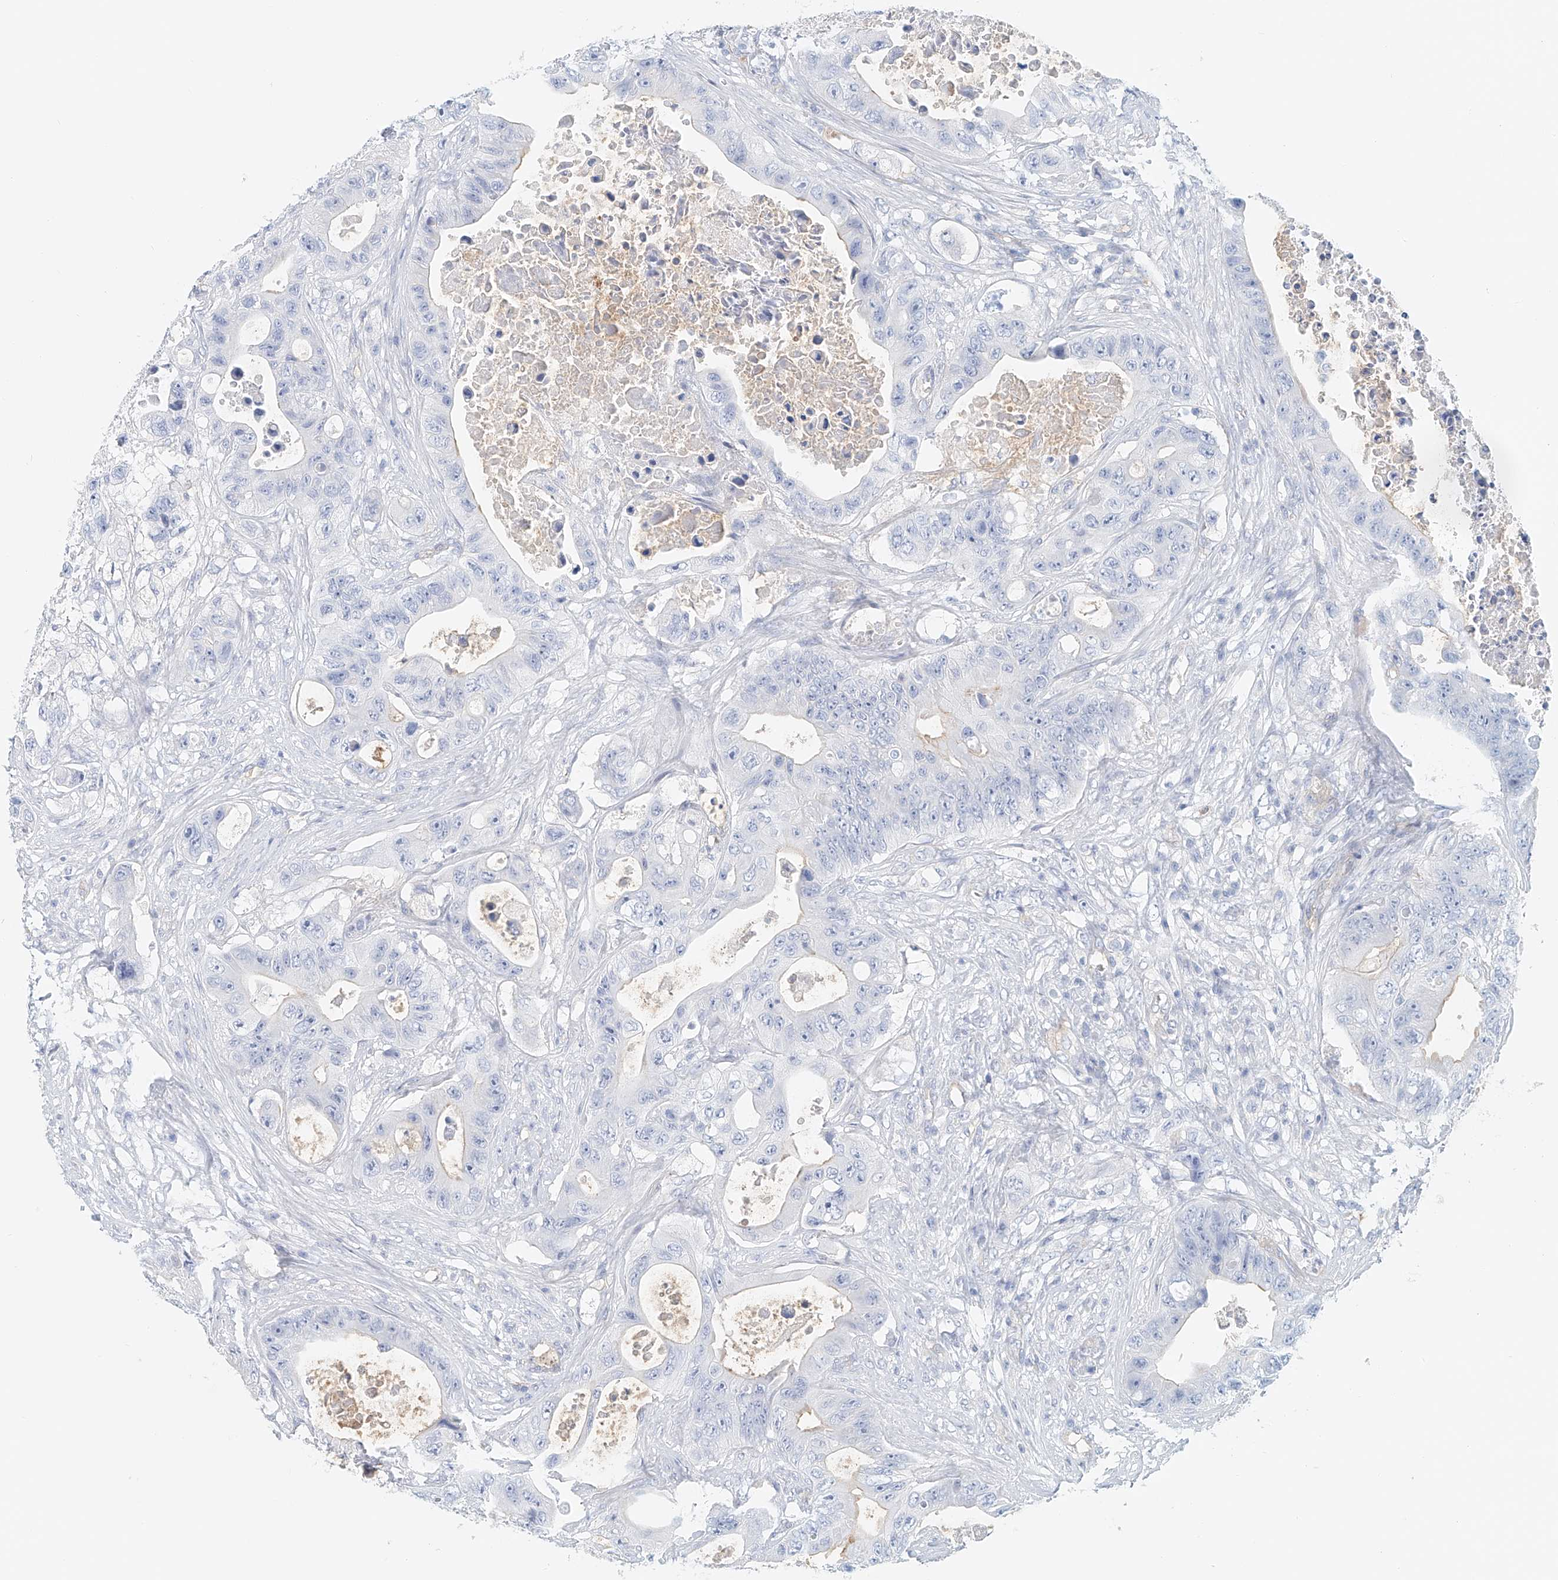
{"staining": {"intensity": "negative", "quantity": "none", "location": "none"}, "tissue": "colorectal cancer", "cell_type": "Tumor cells", "image_type": "cancer", "snomed": [{"axis": "morphology", "description": "Adenocarcinoma, NOS"}, {"axis": "topography", "description": "Colon"}], "caption": "High power microscopy micrograph of an immunohistochemistry (IHC) image of colorectal cancer (adenocarcinoma), revealing no significant staining in tumor cells.", "gene": "FRYL", "patient": {"sex": "female", "age": 46}}